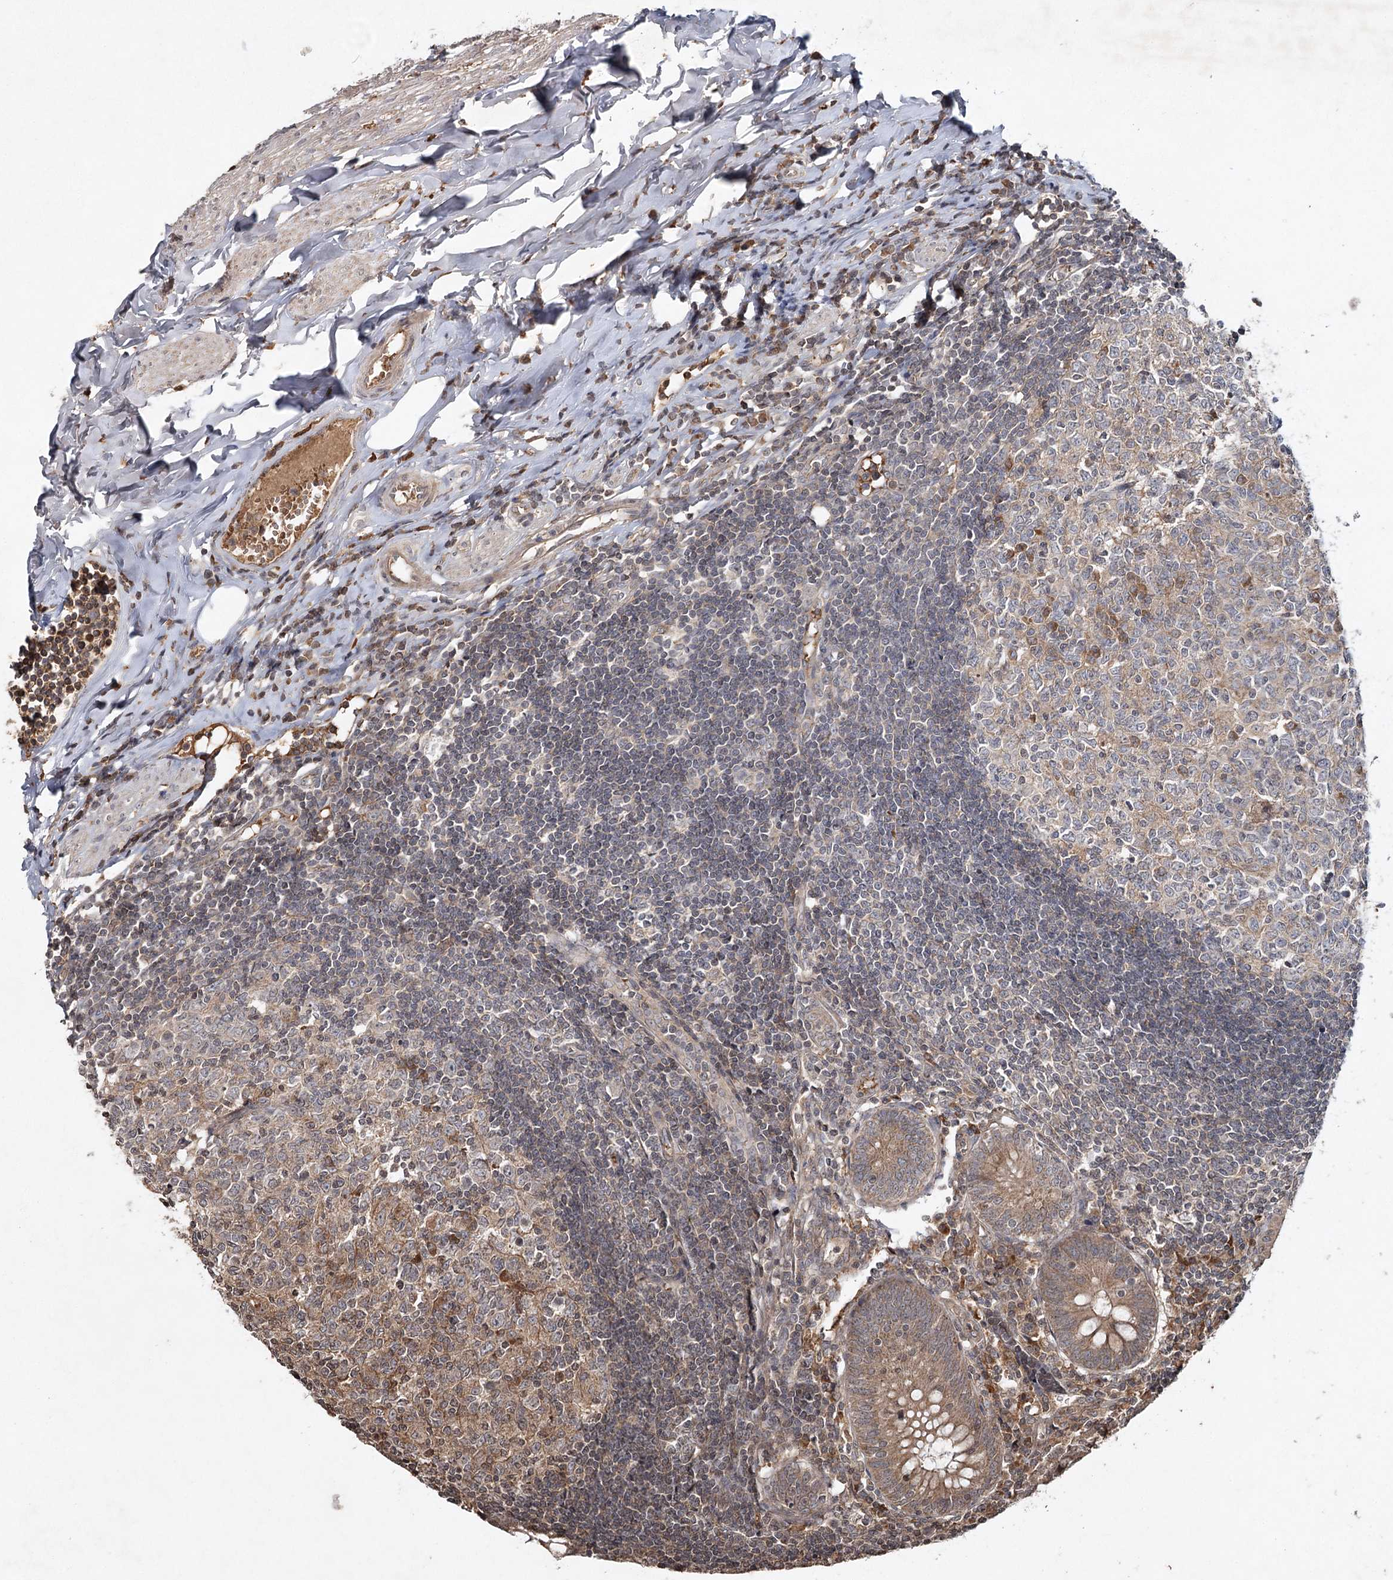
{"staining": {"intensity": "moderate", "quantity": ">75%", "location": "cytoplasmic/membranous"}, "tissue": "appendix", "cell_type": "Glandular cells", "image_type": "normal", "snomed": [{"axis": "morphology", "description": "Normal tissue, NOS"}, {"axis": "topography", "description": "Appendix"}], "caption": "A medium amount of moderate cytoplasmic/membranous staining is seen in about >75% of glandular cells in benign appendix. (Brightfield microscopy of DAB IHC at high magnification).", "gene": "CYP2B6", "patient": {"sex": "female", "age": 54}}